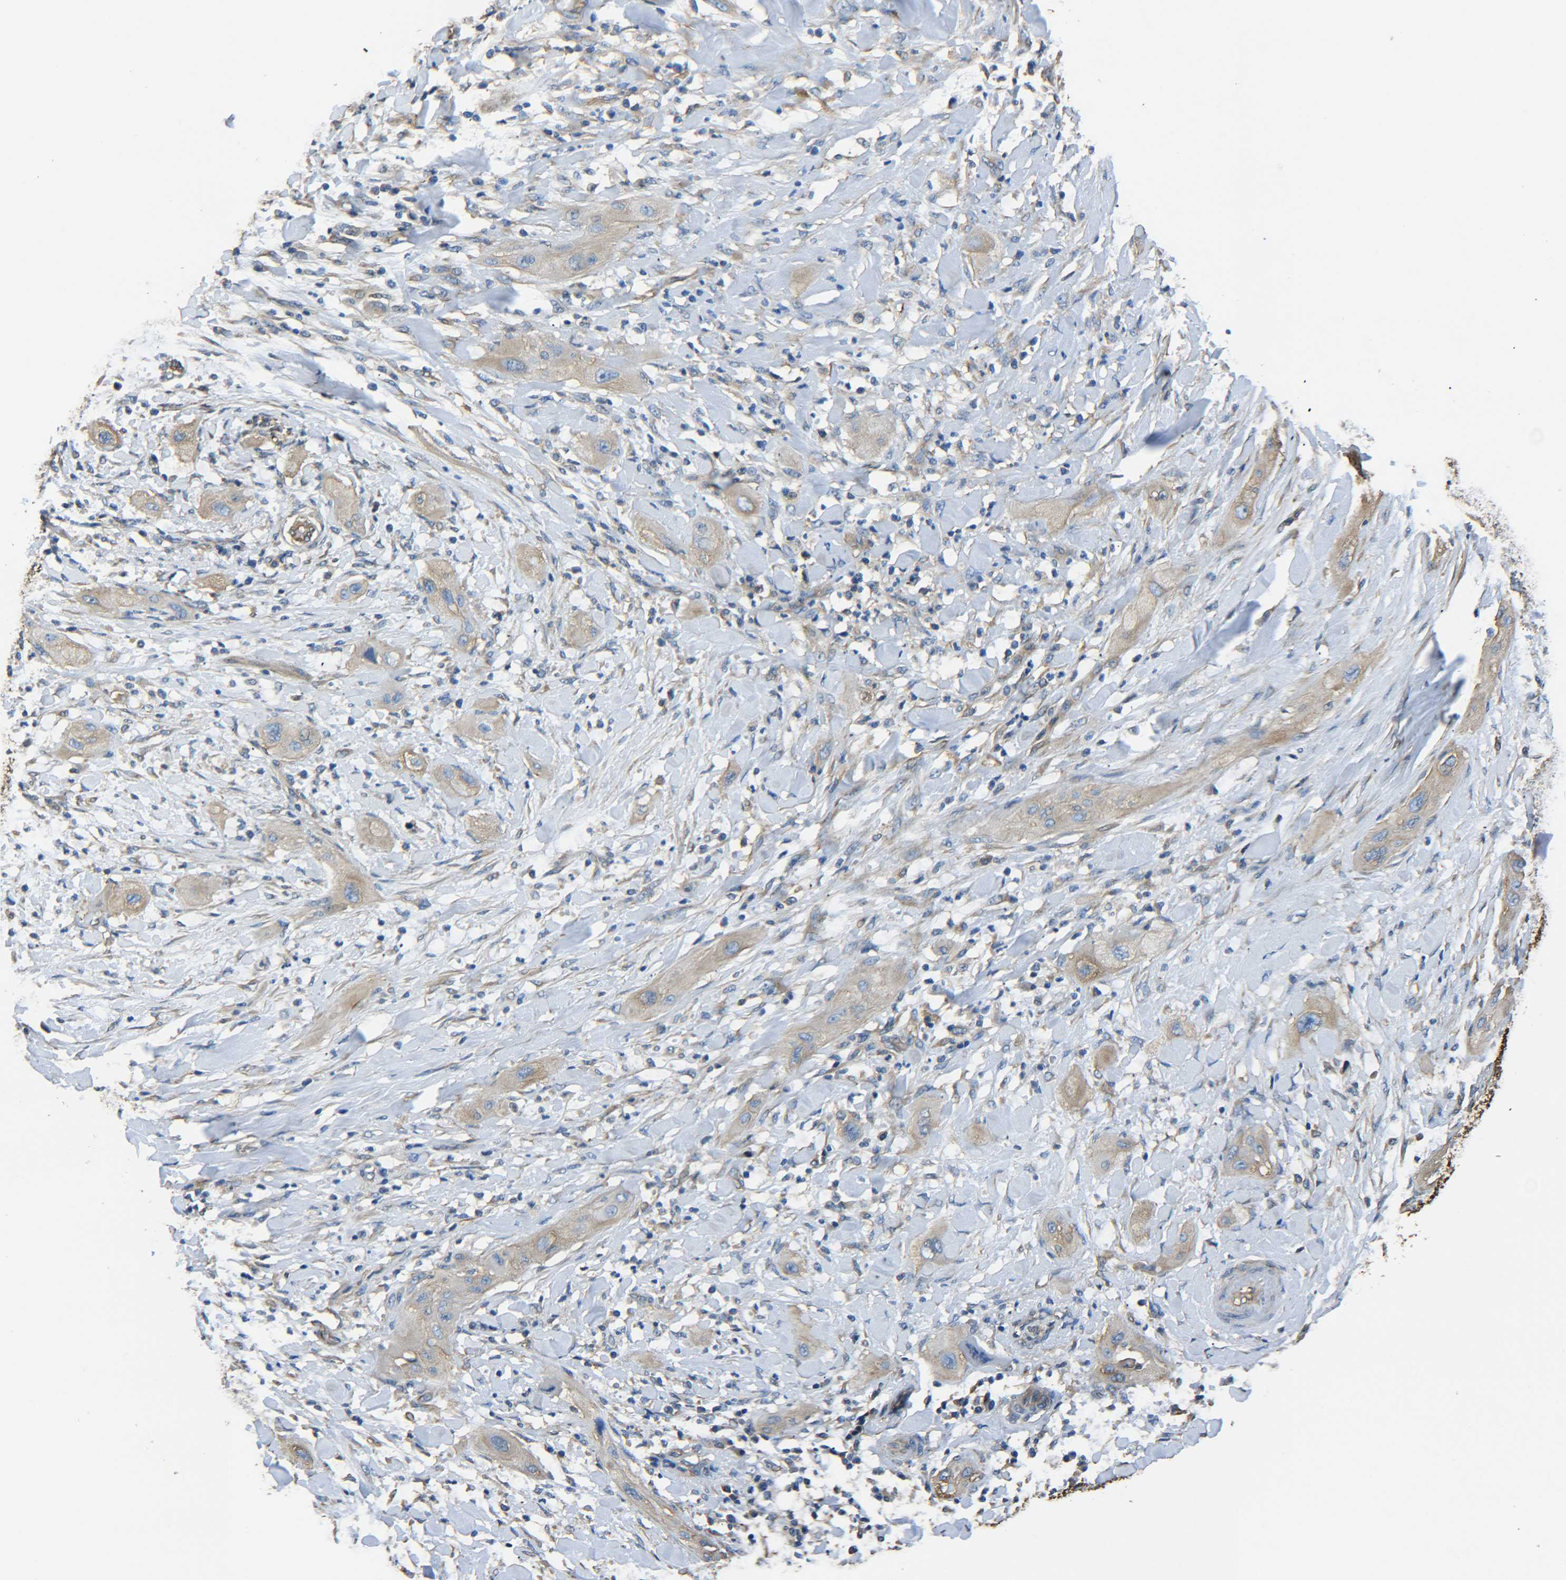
{"staining": {"intensity": "weak", "quantity": ">75%", "location": "cytoplasmic/membranous"}, "tissue": "lung cancer", "cell_type": "Tumor cells", "image_type": "cancer", "snomed": [{"axis": "morphology", "description": "Squamous cell carcinoma, NOS"}, {"axis": "topography", "description": "Lung"}], "caption": "Weak cytoplasmic/membranous protein positivity is seen in approximately >75% of tumor cells in lung cancer (squamous cell carcinoma).", "gene": "TUBB", "patient": {"sex": "female", "age": 47}}